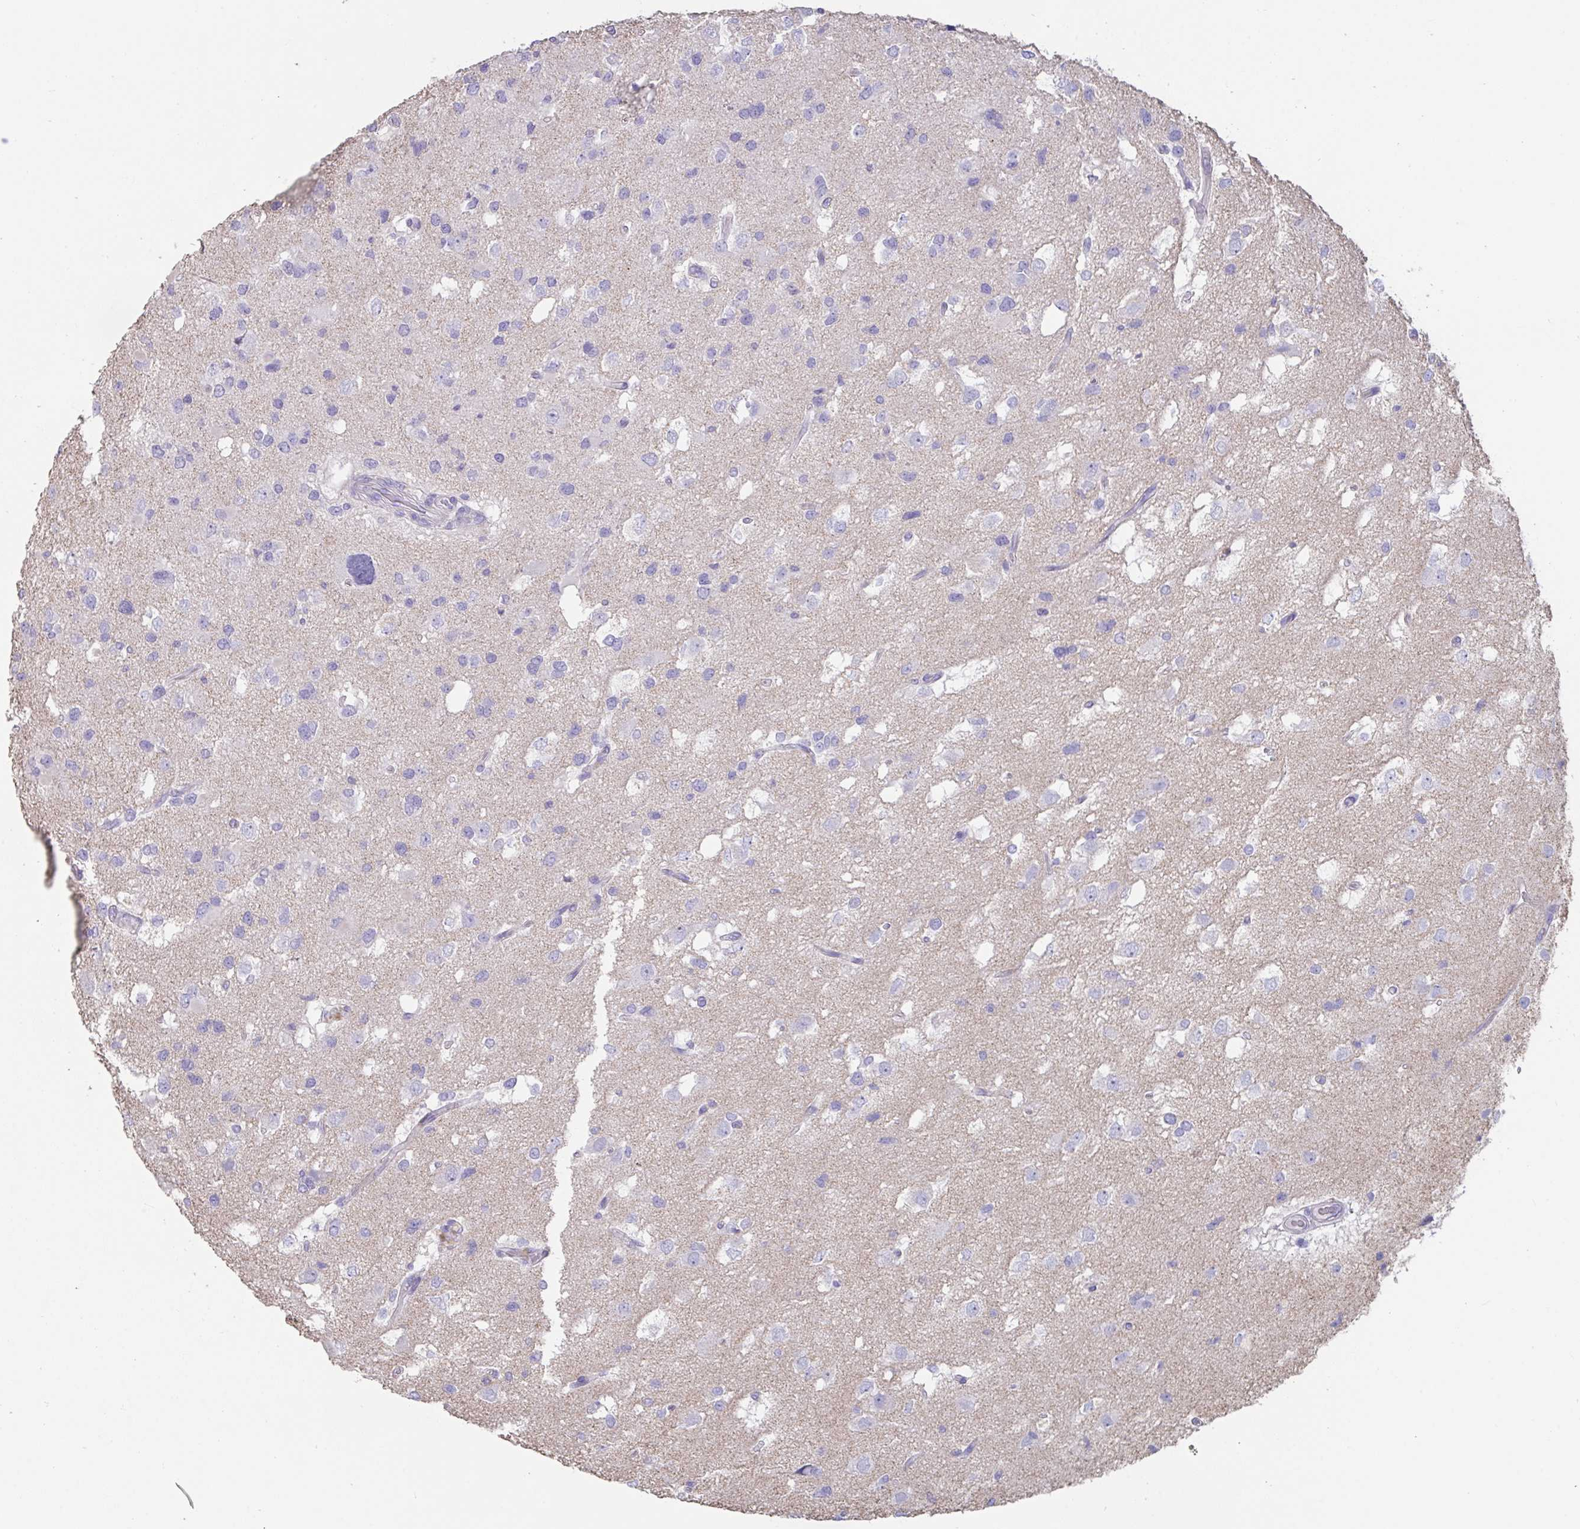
{"staining": {"intensity": "negative", "quantity": "none", "location": "none"}, "tissue": "glioma", "cell_type": "Tumor cells", "image_type": "cancer", "snomed": [{"axis": "morphology", "description": "Glioma, malignant, High grade"}, {"axis": "topography", "description": "Brain"}], "caption": "DAB (3,3'-diaminobenzidine) immunohistochemical staining of malignant high-grade glioma displays no significant staining in tumor cells. (DAB immunohistochemistry (IHC) visualized using brightfield microscopy, high magnification).", "gene": "SLC44A4", "patient": {"sex": "male", "age": 53}}